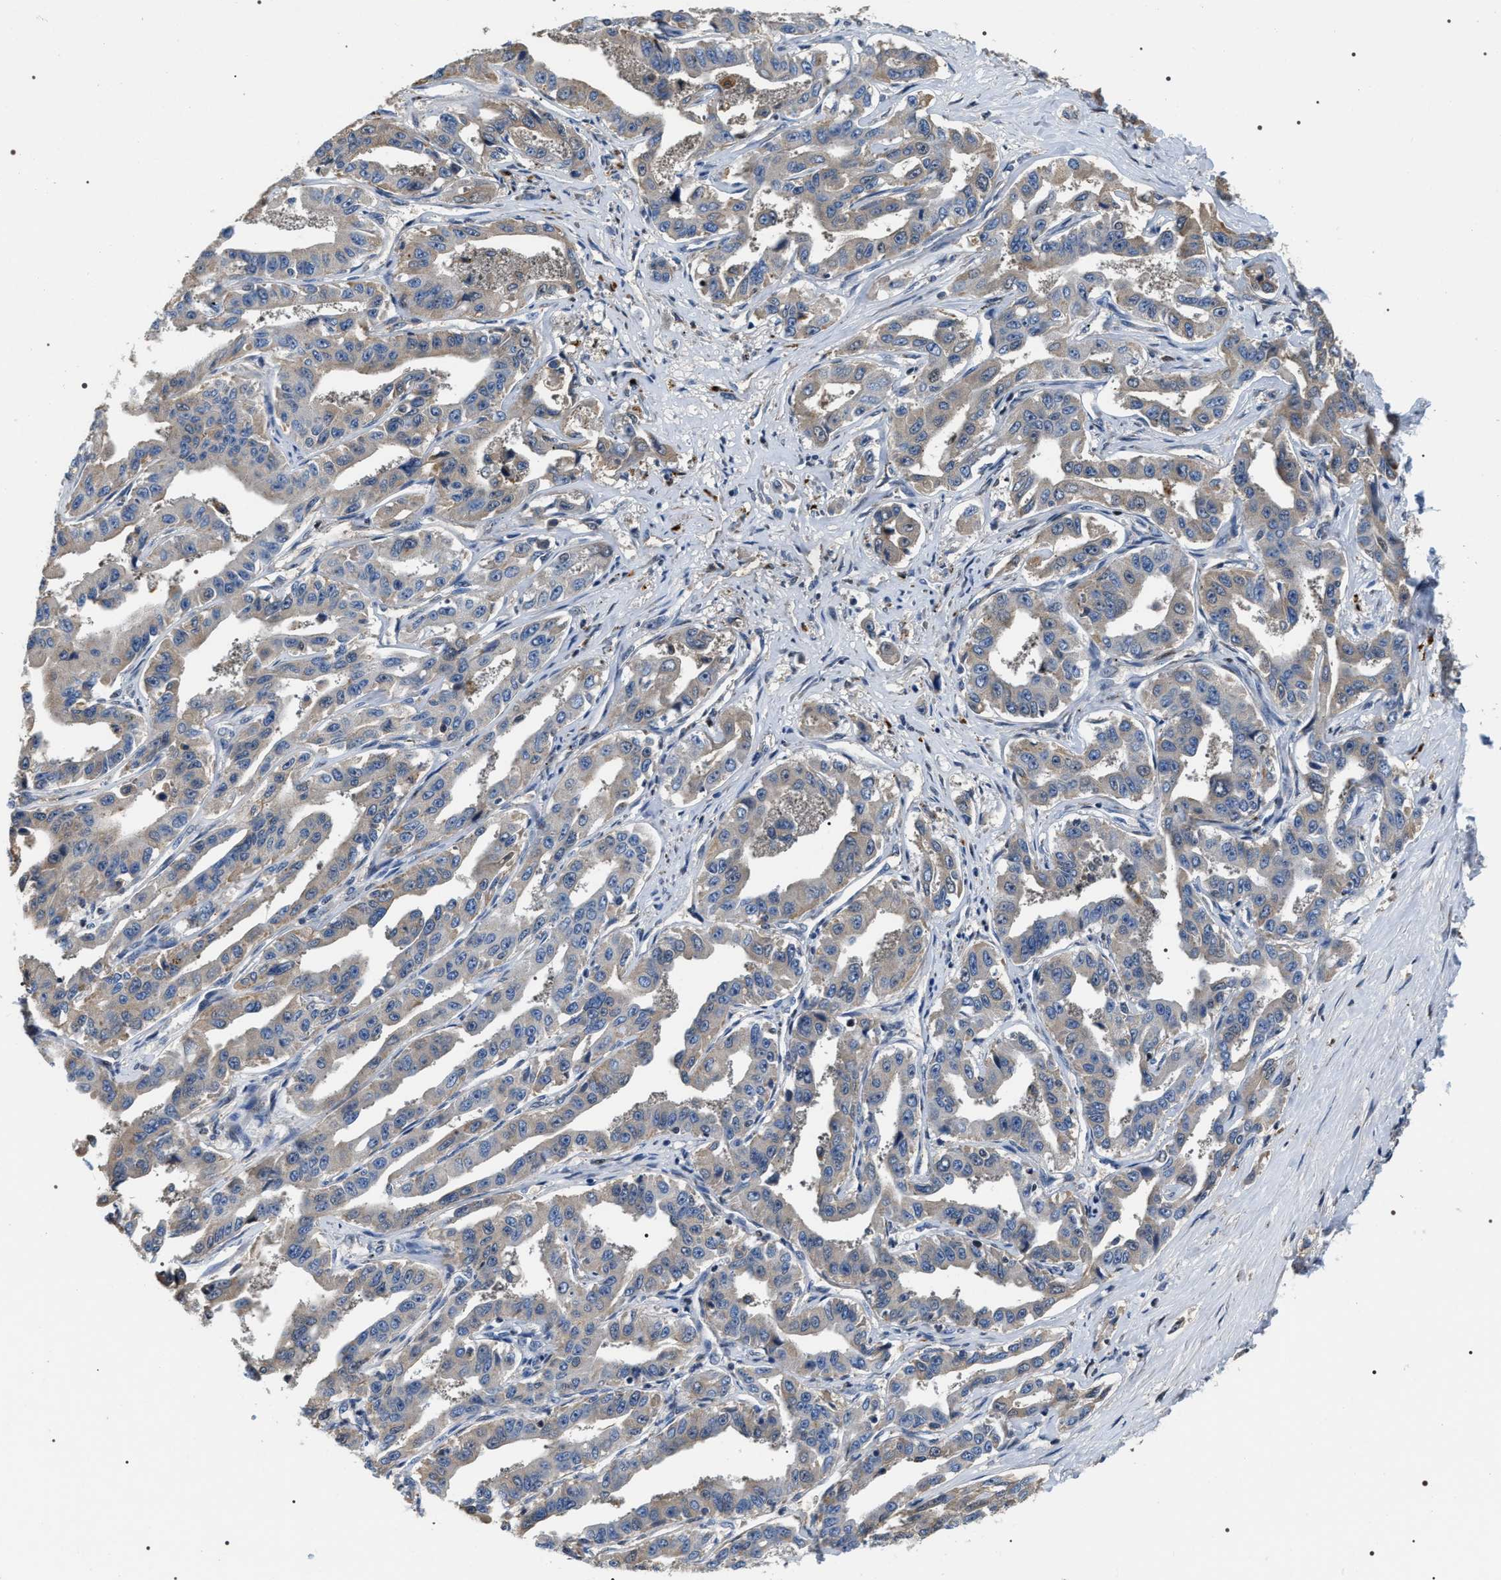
{"staining": {"intensity": "weak", "quantity": ">75%", "location": "cytoplasmic/membranous"}, "tissue": "liver cancer", "cell_type": "Tumor cells", "image_type": "cancer", "snomed": [{"axis": "morphology", "description": "Cholangiocarcinoma"}, {"axis": "topography", "description": "Liver"}], "caption": "Brown immunohistochemical staining in liver cancer (cholangiocarcinoma) demonstrates weak cytoplasmic/membranous staining in about >75% of tumor cells. (DAB (3,3'-diaminobenzidine) IHC, brown staining for protein, blue staining for nuclei).", "gene": "C7orf25", "patient": {"sex": "male", "age": 59}}